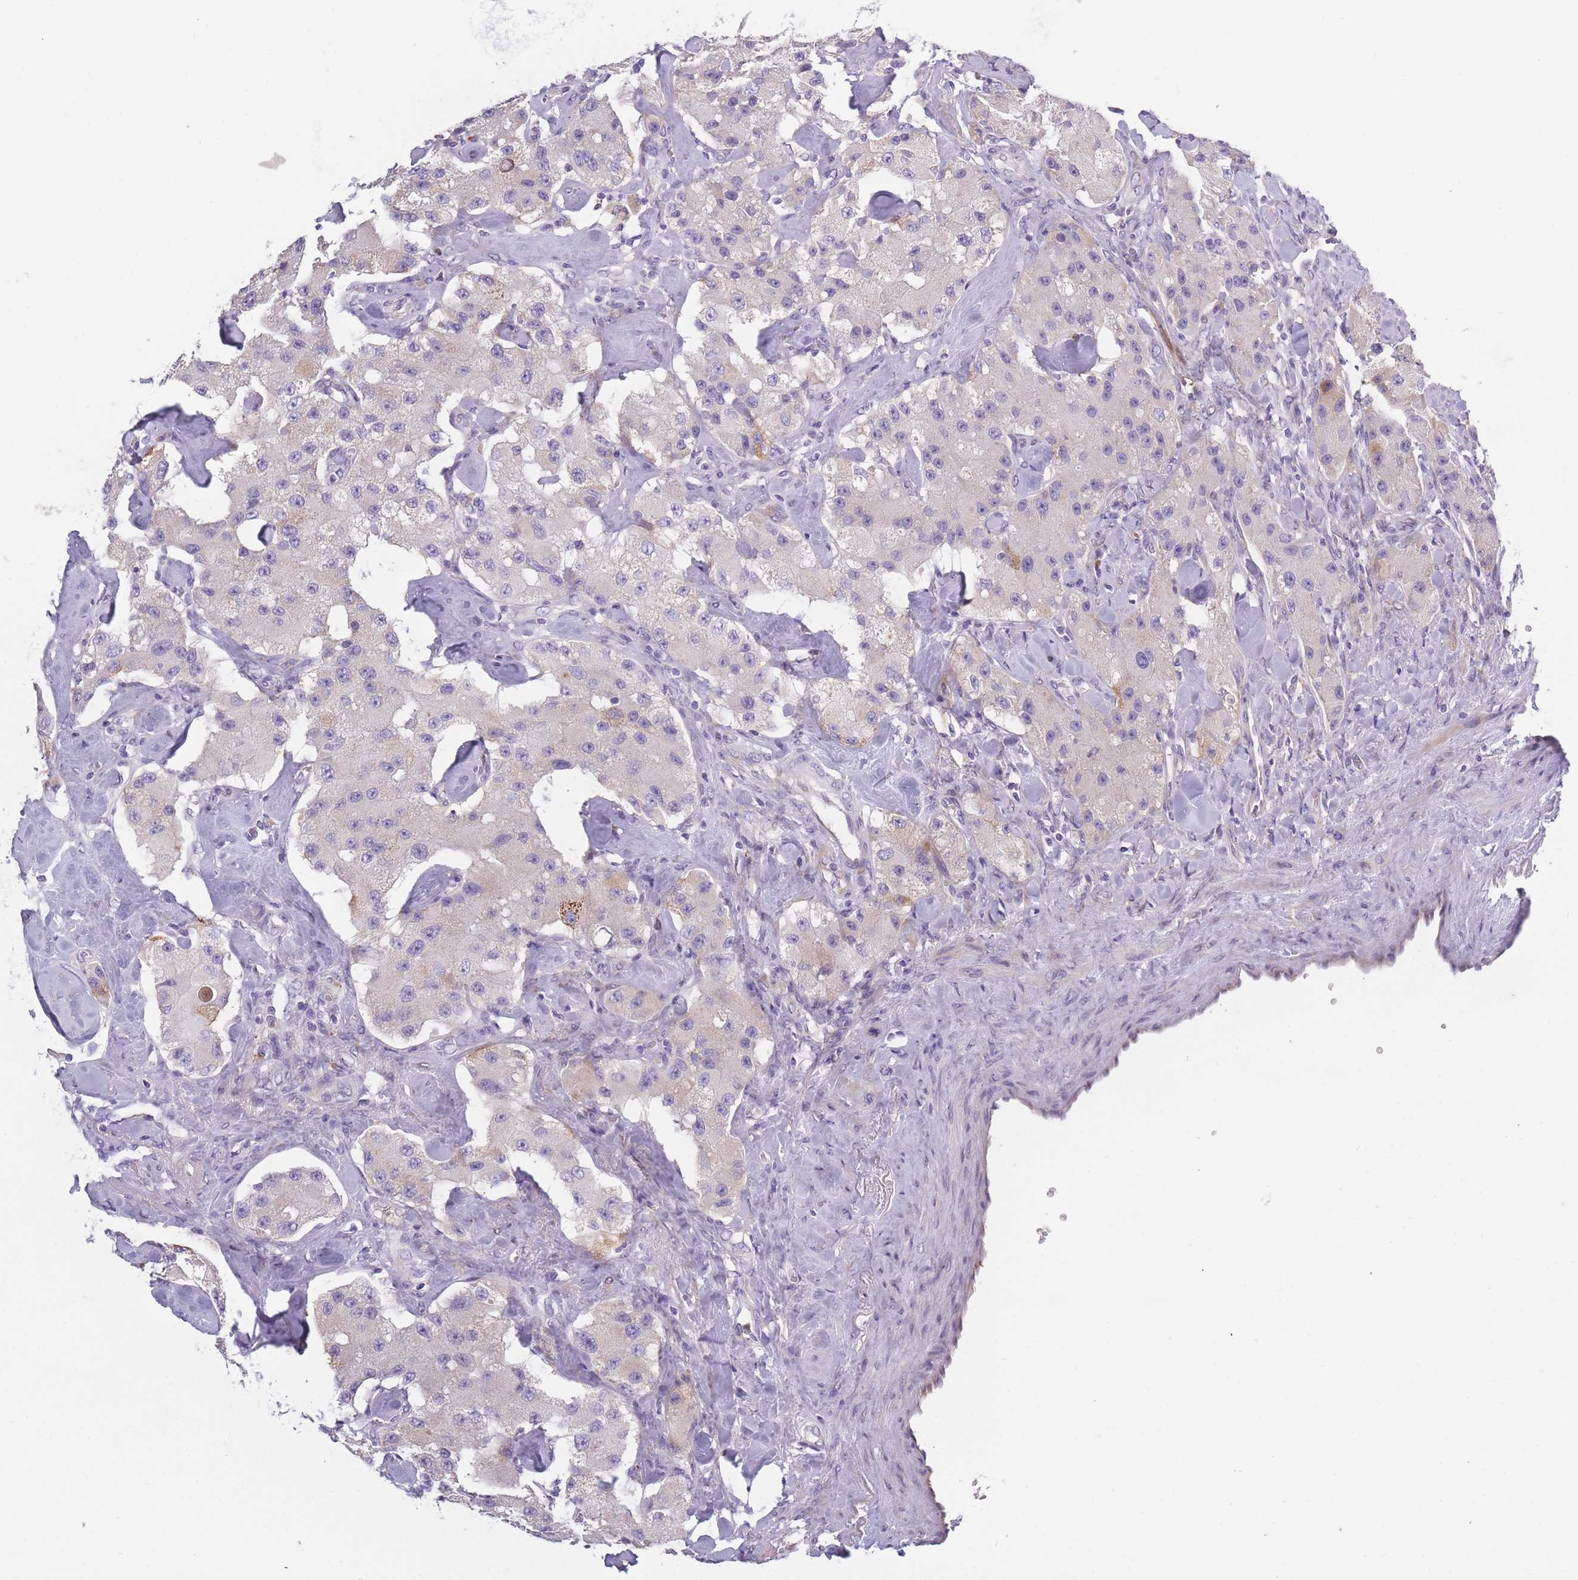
{"staining": {"intensity": "moderate", "quantity": "<25%", "location": "cytoplasmic/membranous"}, "tissue": "carcinoid", "cell_type": "Tumor cells", "image_type": "cancer", "snomed": [{"axis": "morphology", "description": "Carcinoid, malignant, NOS"}, {"axis": "topography", "description": "Pancreas"}], "caption": "Malignant carcinoid stained for a protein (brown) reveals moderate cytoplasmic/membranous positive expression in approximately <25% of tumor cells.", "gene": "NDUFAF6", "patient": {"sex": "male", "age": 41}}